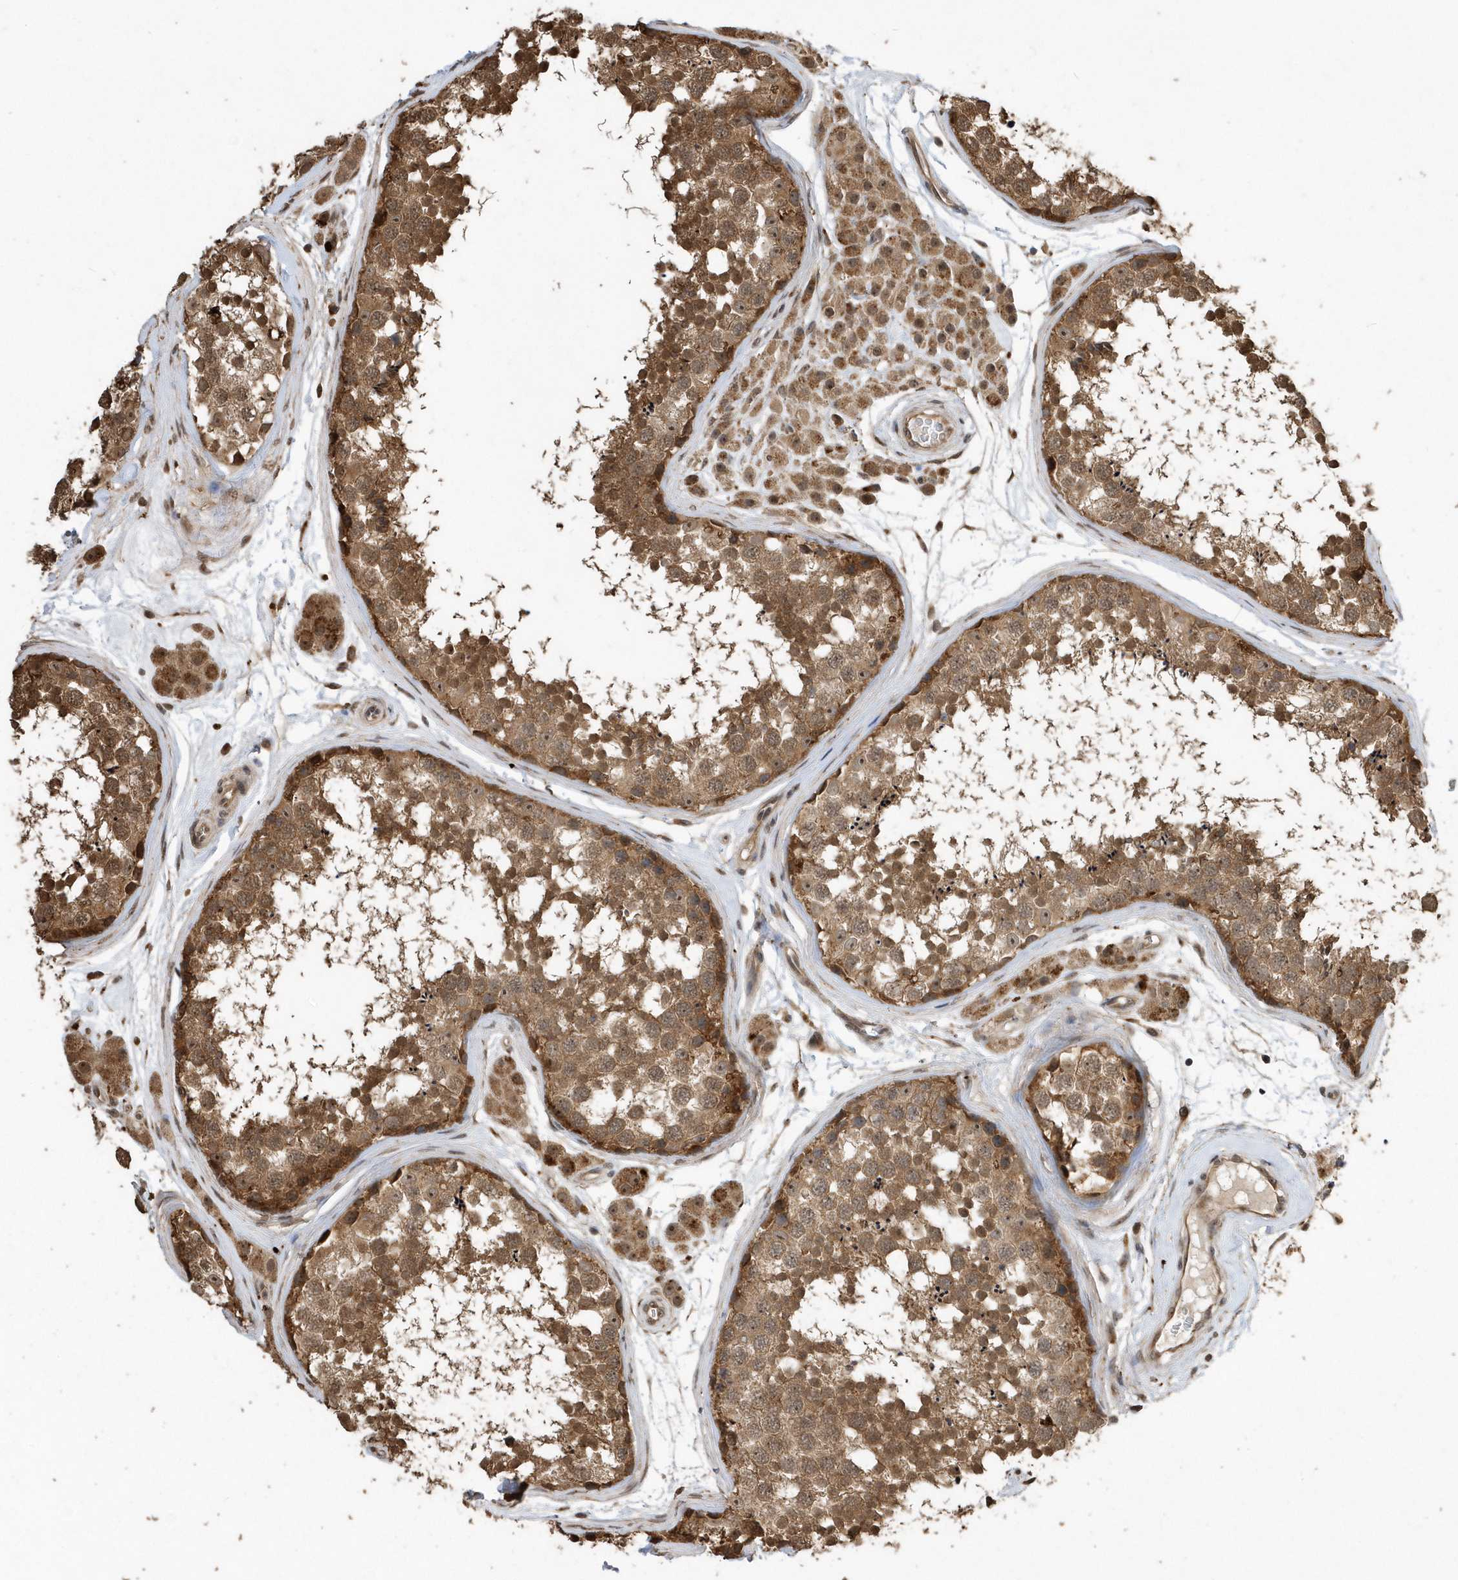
{"staining": {"intensity": "moderate", "quantity": ">75%", "location": "cytoplasmic/membranous,nuclear"}, "tissue": "testis", "cell_type": "Cells in seminiferous ducts", "image_type": "normal", "snomed": [{"axis": "morphology", "description": "Normal tissue, NOS"}, {"axis": "topography", "description": "Testis"}], "caption": "The histopathology image reveals immunohistochemical staining of unremarkable testis. There is moderate cytoplasmic/membranous,nuclear staining is present in about >75% of cells in seminiferous ducts.", "gene": "WASHC5", "patient": {"sex": "male", "age": 56}}